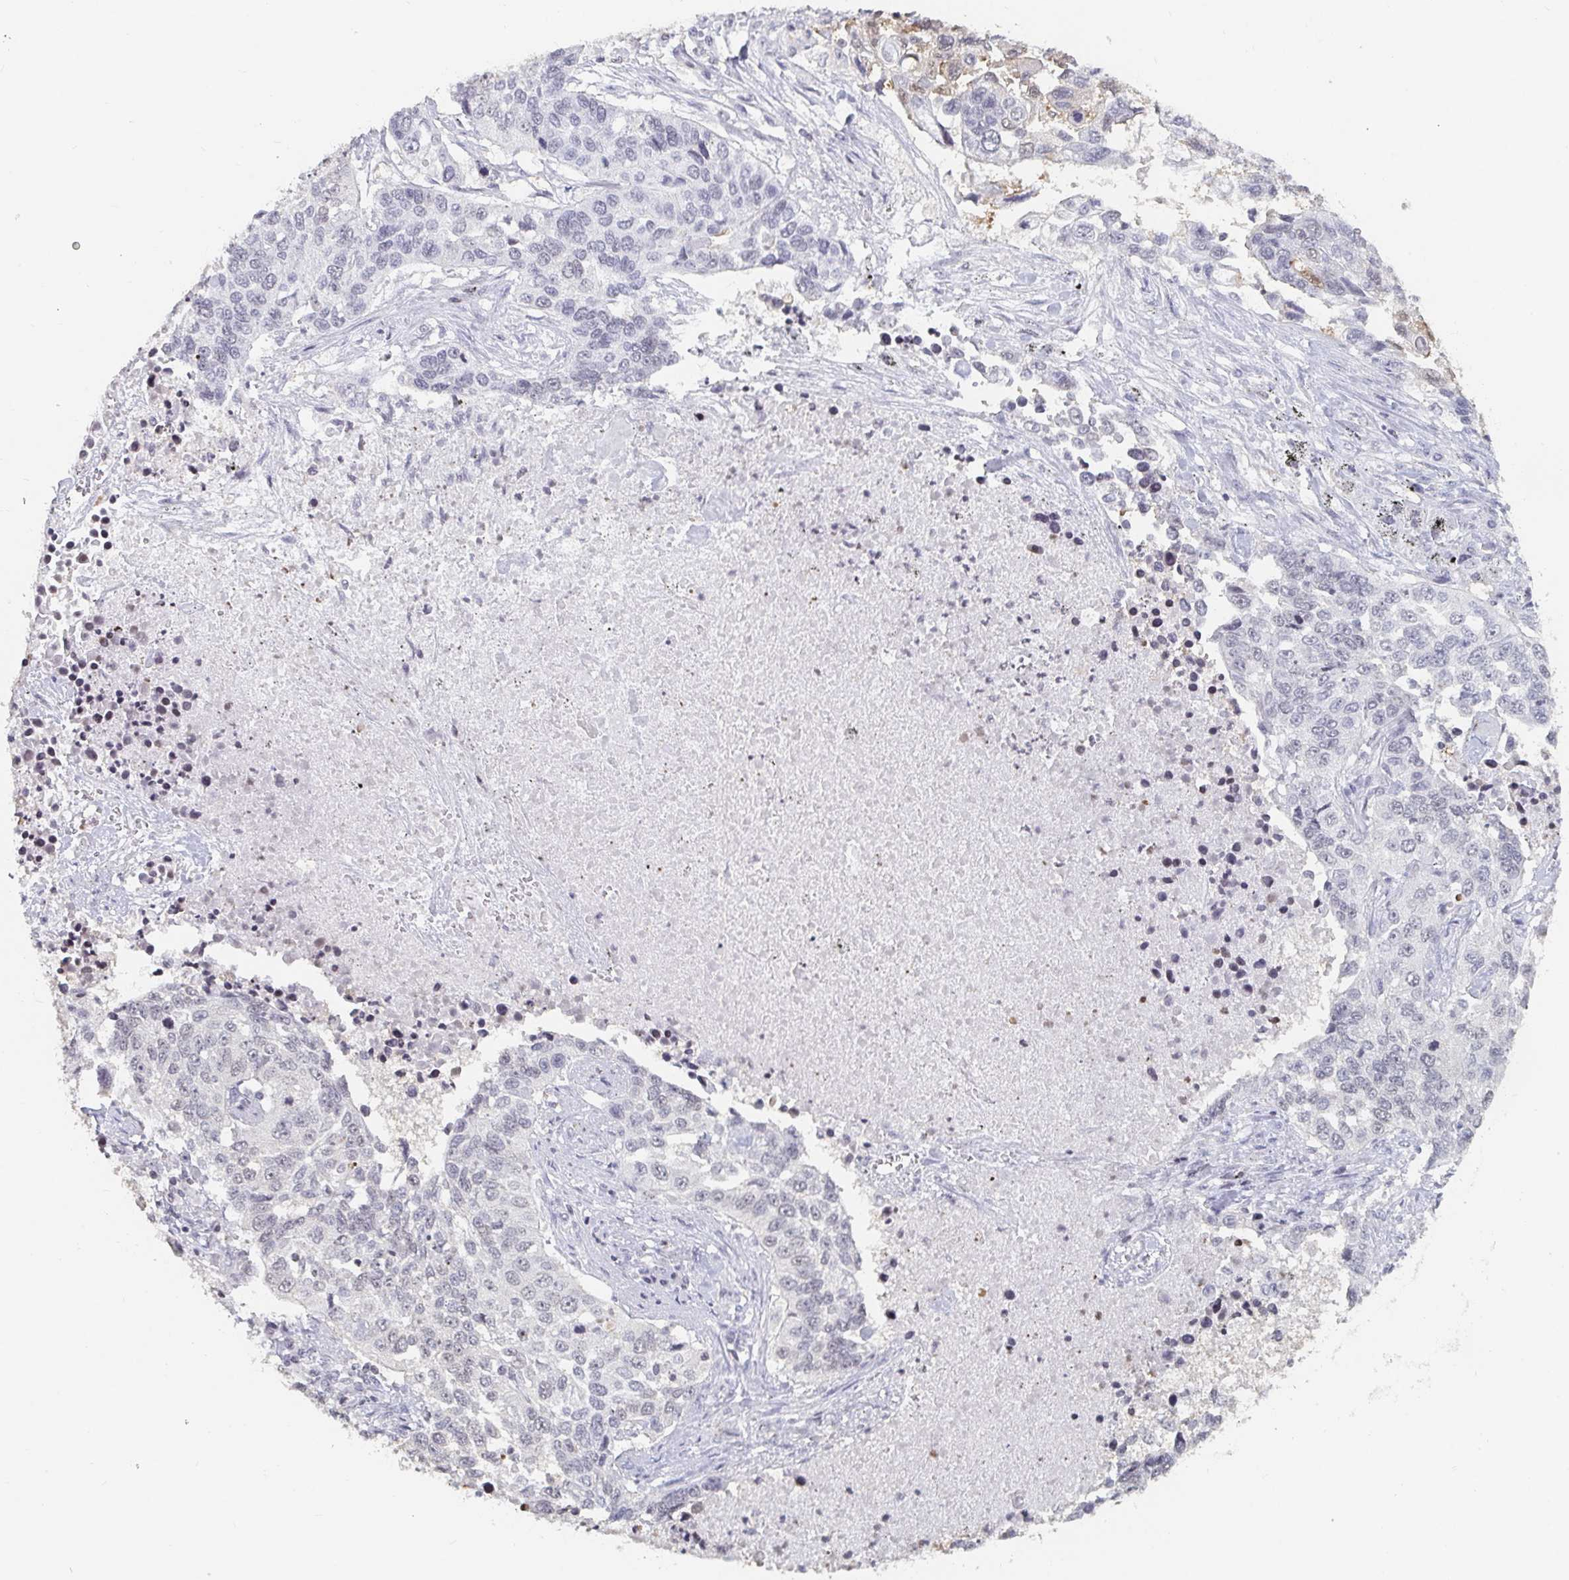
{"staining": {"intensity": "negative", "quantity": "none", "location": "none"}, "tissue": "lung cancer", "cell_type": "Tumor cells", "image_type": "cancer", "snomed": [{"axis": "morphology", "description": "Squamous cell carcinoma, NOS"}, {"axis": "topography", "description": "Lung"}], "caption": "Lung cancer (squamous cell carcinoma) was stained to show a protein in brown. There is no significant staining in tumor cells. (Stains: DAB (3,3'-diaminobenzidine) immunohistochemistry (IHC) with hematoxylin counter stain, Microscopy: brightfield microscopy at high magnification).", "gene": "NME9", "patient": {"sex": "male", "age": 62}}